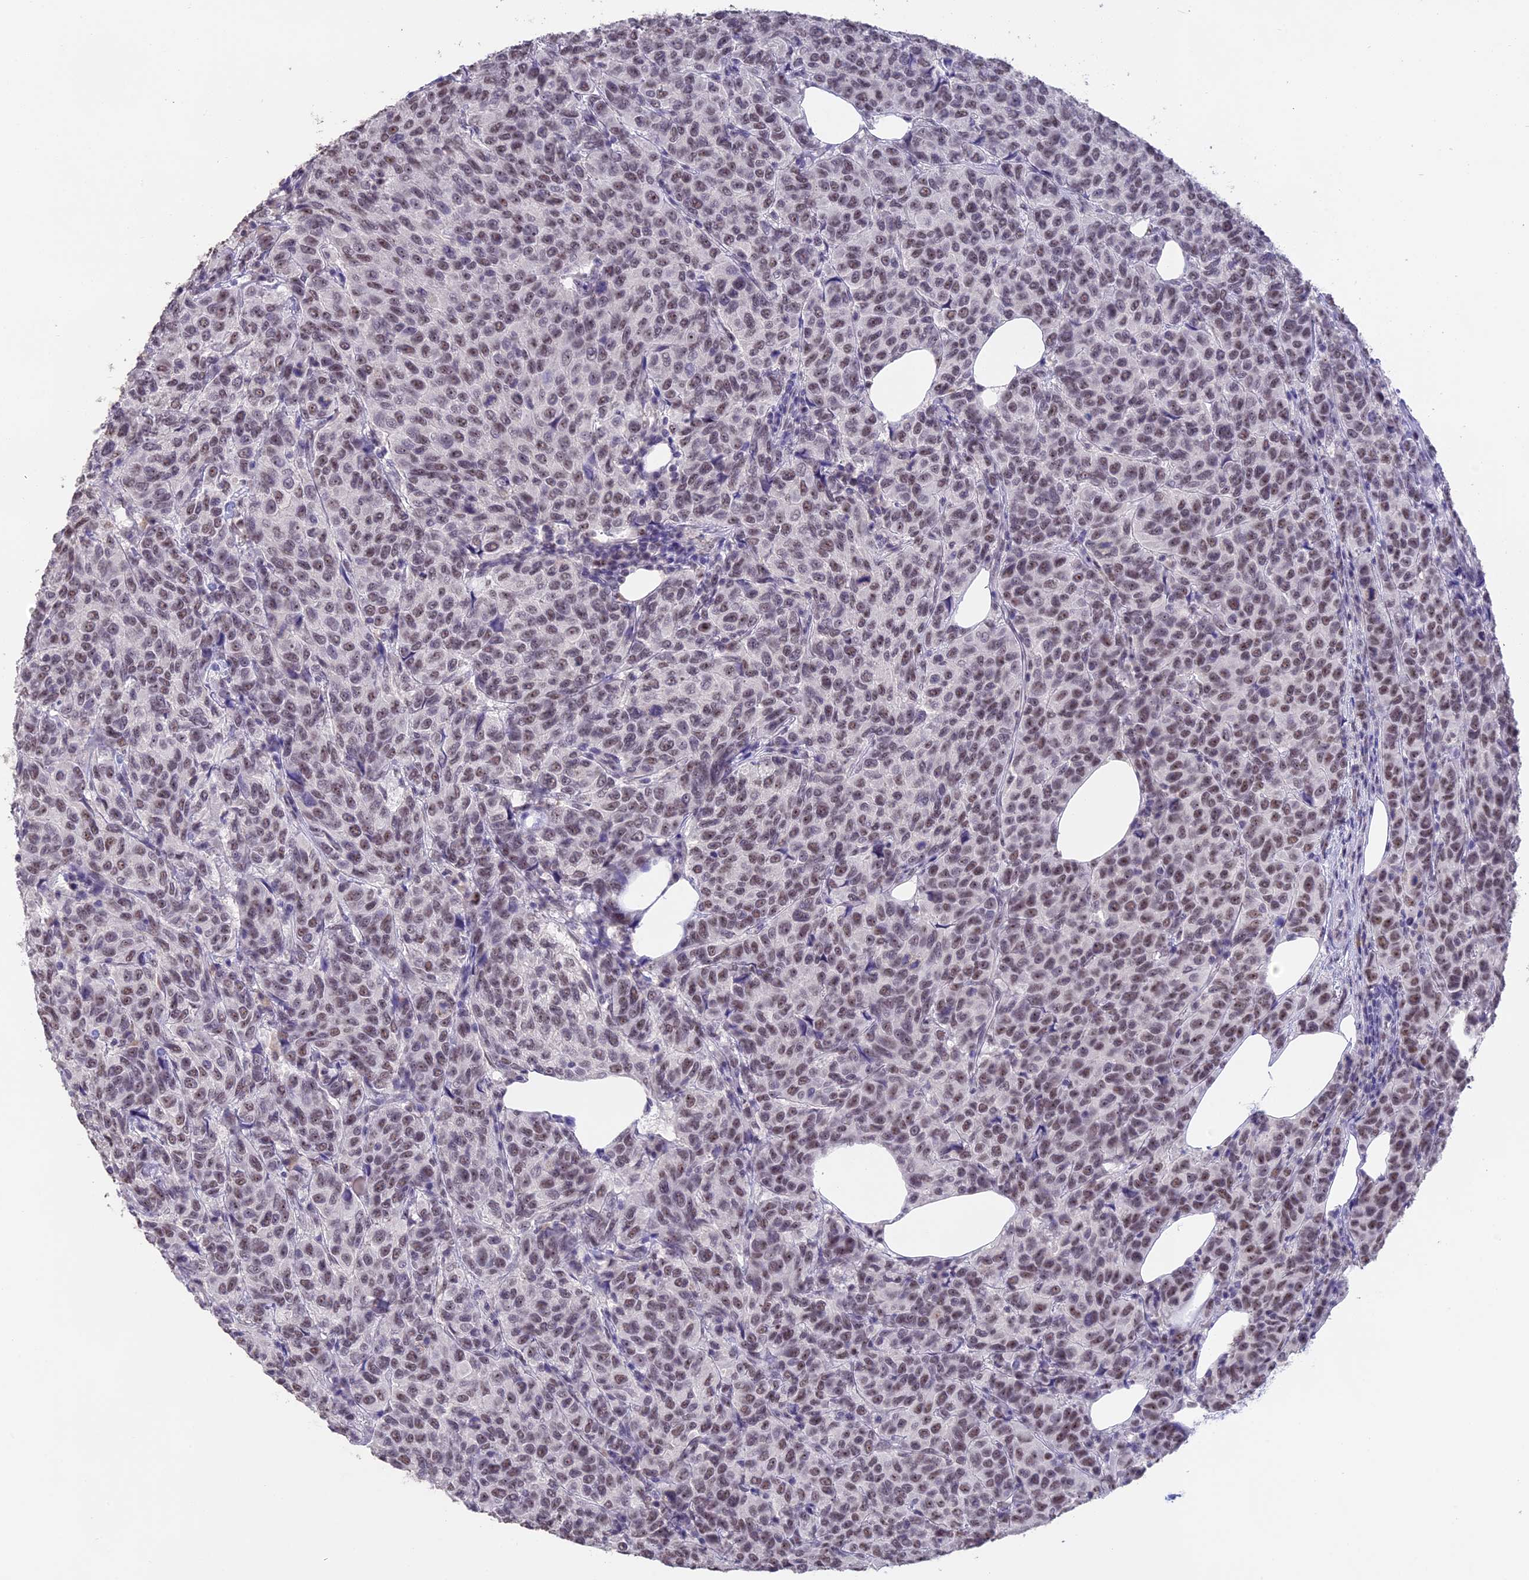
{"staining": {"intensity": "moderate", "quantity": ">75%", "location": "nuclear"}, "tissue": "breast cancer", "cell_type": "Tumor cells", "image_type": "cancer", "snomed": [{"axis": "morphology", "description": "Duct carcinoma"}, {"axis": "topography", "description": "Breast"}], "caption": "Moderate nuclear positivity is appreciated in approximately >75% of tumor cells in invasive ductal carcinoma (breast).", "gene": "SETD2", "patient": {"sex": "female", "age": 55}}